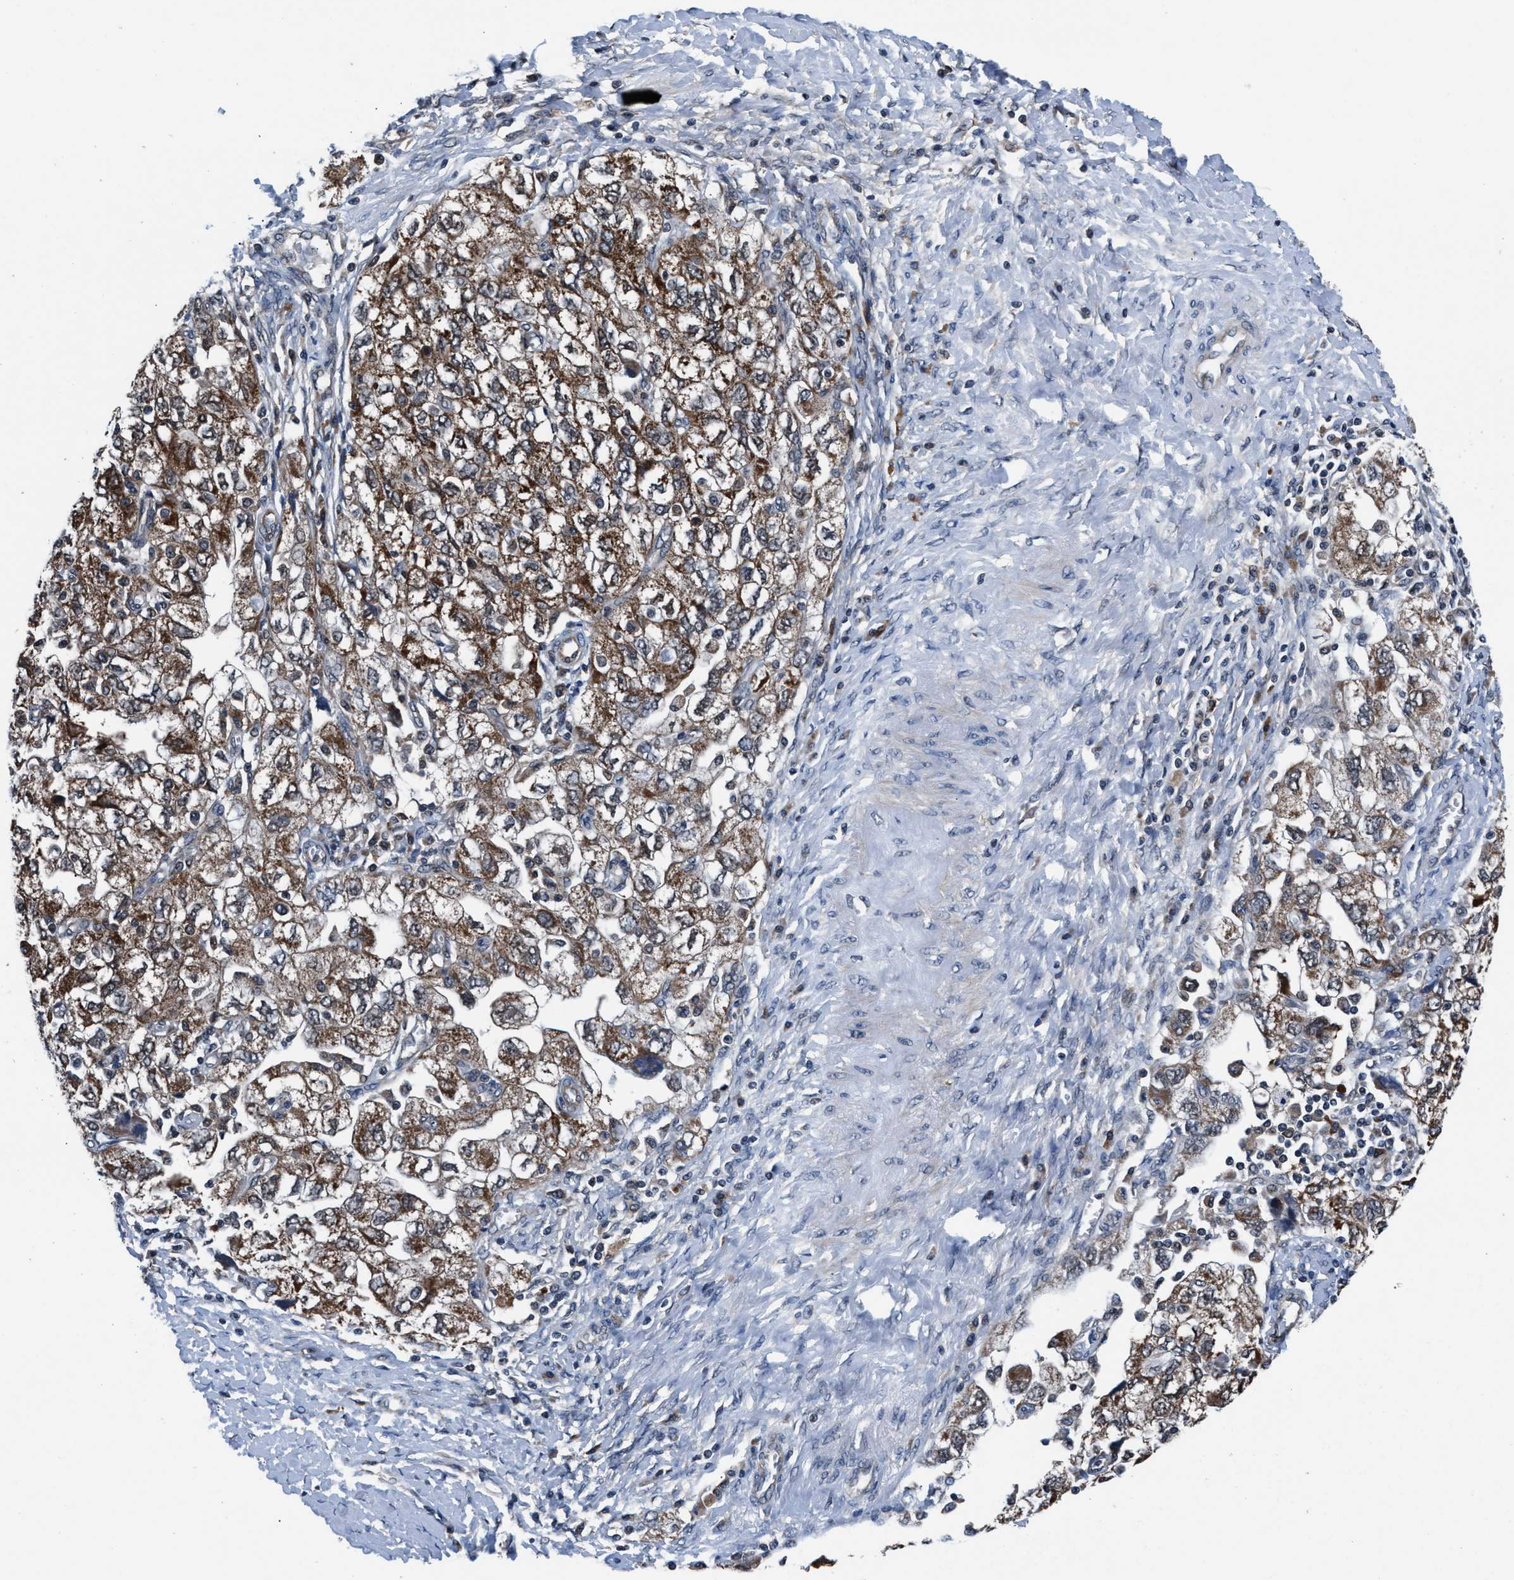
{"staining": {"intensity": "moderate", "quantity": ">75%", "location": "cytoplasmic/membranous"}, "tissue": "ovarian cancer", "cell_type": "Tumor cells", "image_type": "cancer", "snomed": [{"axis": "morphology", "description": "Carcinoma, NOS"}, {"axis": "morphology", "description": "Cystadenocarcinoma, serous, NOS"}, {"axis": "topography", "description": "Ovary"}], "caption": "Human ovarian cancer stained with a protein marker exhibits moderate staining in tumor cells.", "gene": "PRPSAP2", "patient": {"sex": "female", "age": 69}}